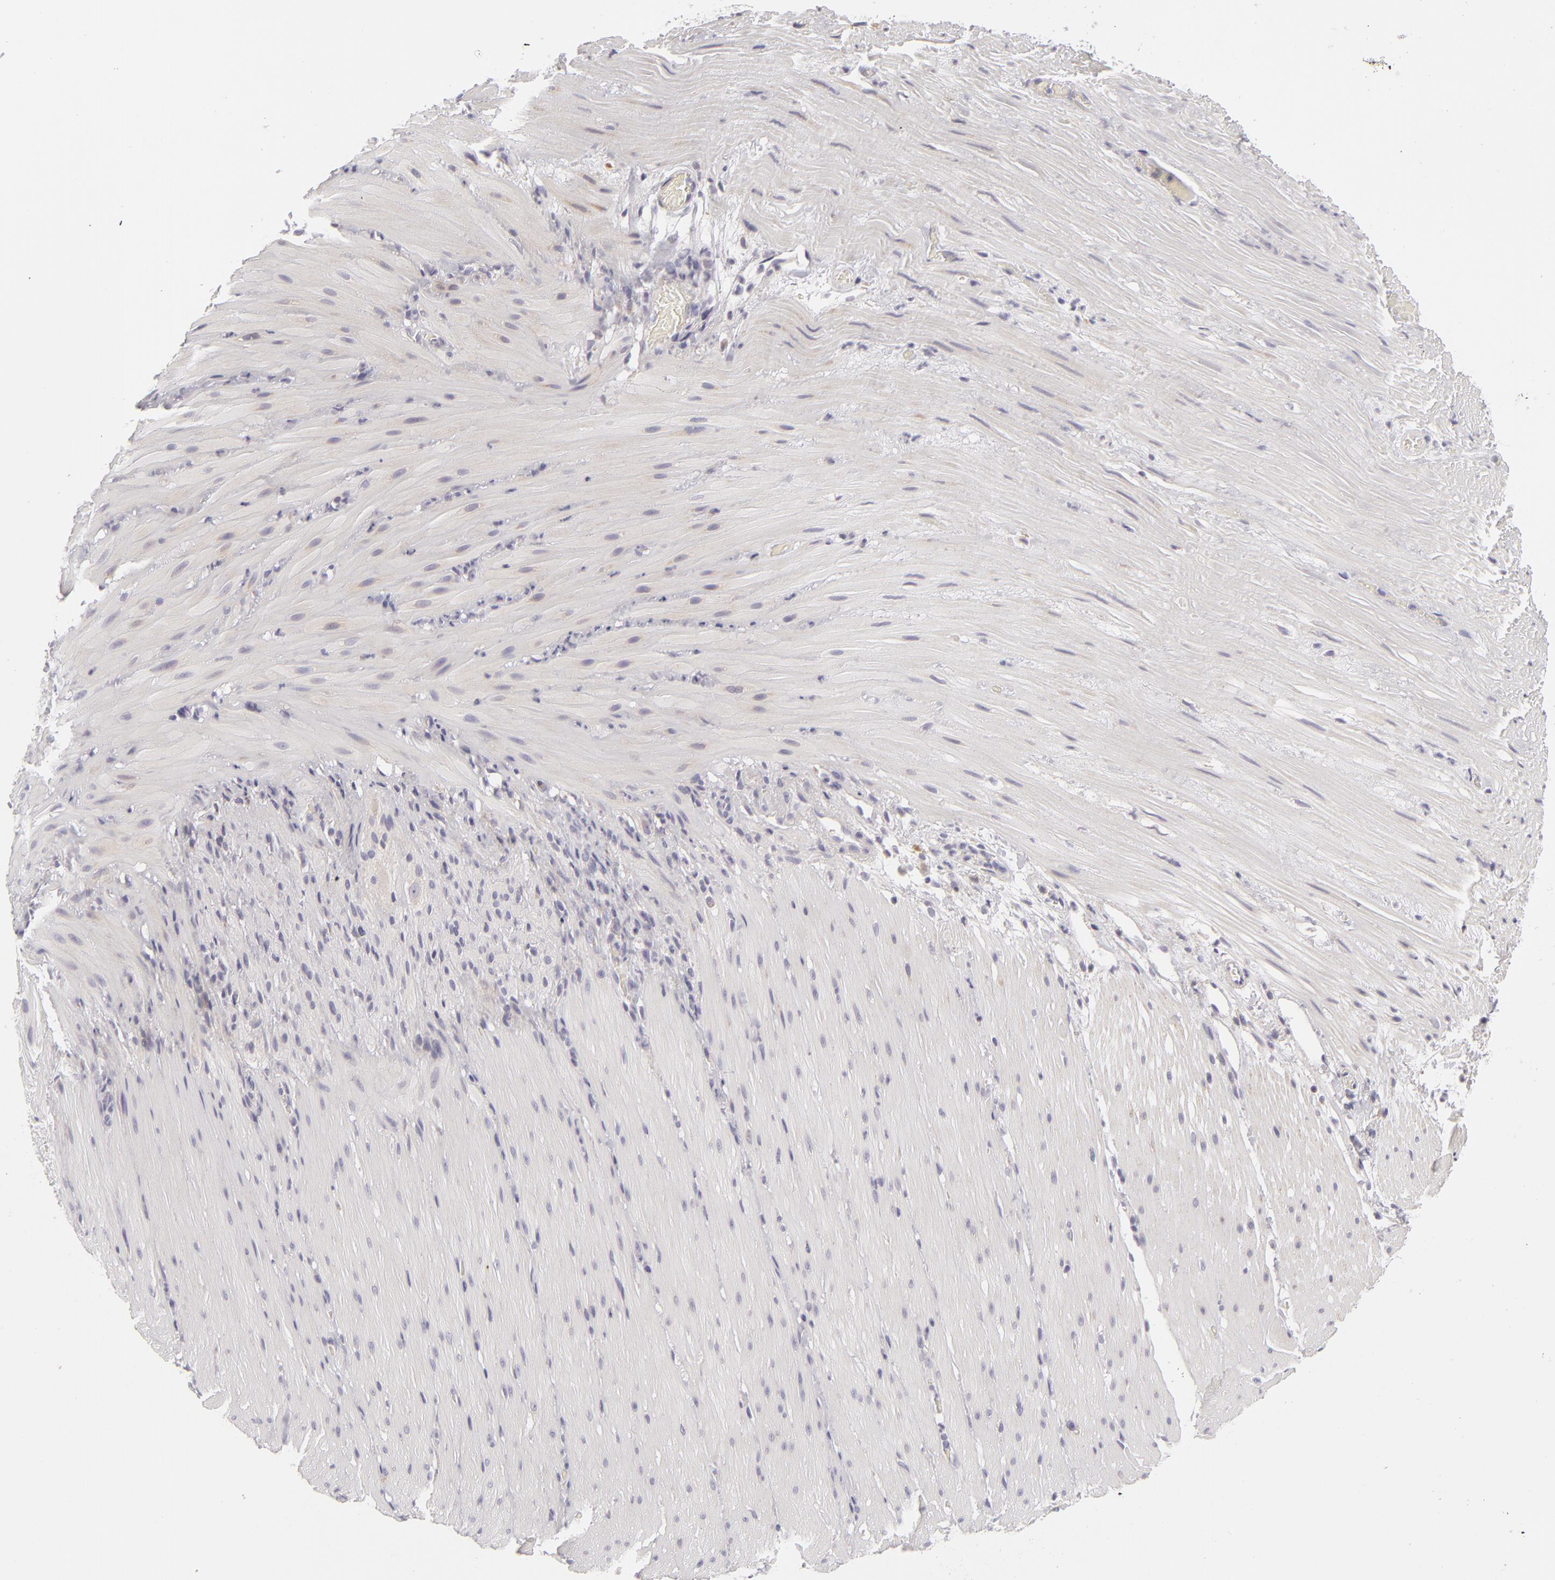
{"staining": {"intensity": "negative", "quantity": "none", "location": "none"}, "tissue": "smooth muscle", "cell_type": "Smooth muscle cells", "image_type": "normal", "snomed": [{"axis": "morphology", "description": "Normal tissue, NOS"}, {"axis": "topography", "description": "Duodenum"}], "caption": "Smooth muscle cells are negative for brown protein staining in benign smooth muscle. (Brightfield microscopy of DAB (3,3'-diaminobenzidine) IHC at high magnification).", "gene": "ATP2B3", "patient": {"sex": "male", "age": 63}}